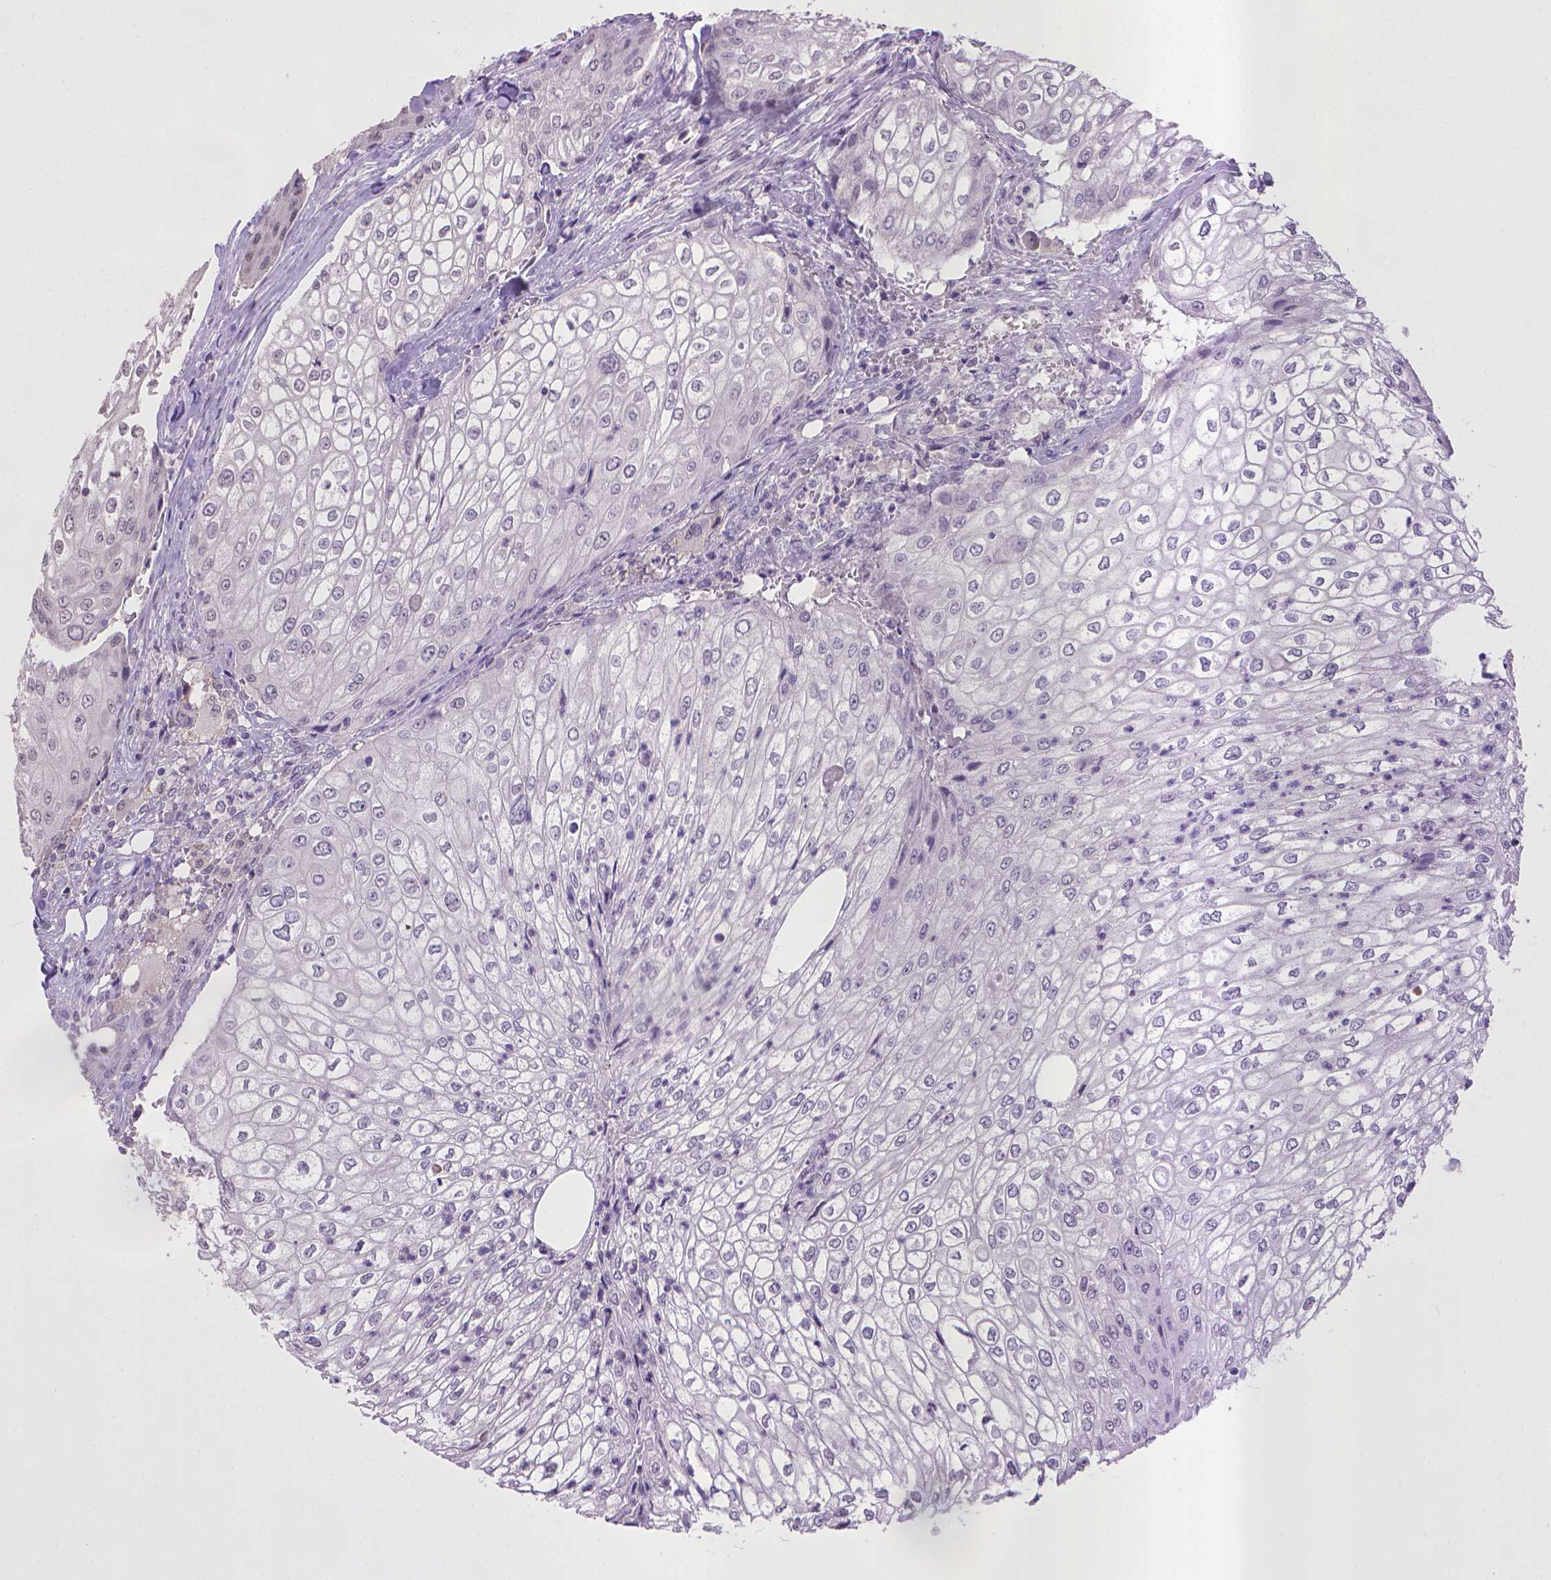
{"staining": {"intensity": "negative", "quantity": "none", "location": "none"}, "tissue": "urothelial cancer", "cell_type": "Tumor cells", "image_type": "cancer", "snomed": [{"axis": "morphology", "description": "Urothelial carcinoma, High grade"}, {"axis": "topography", "description": "Urinary bladder"}], "caption": "Urothelial cancer was stained to show a protein in brown. There is no significant expression in tumor cells.", "gene": "CPM", "patient": {"sex": "male", "age": 62}}